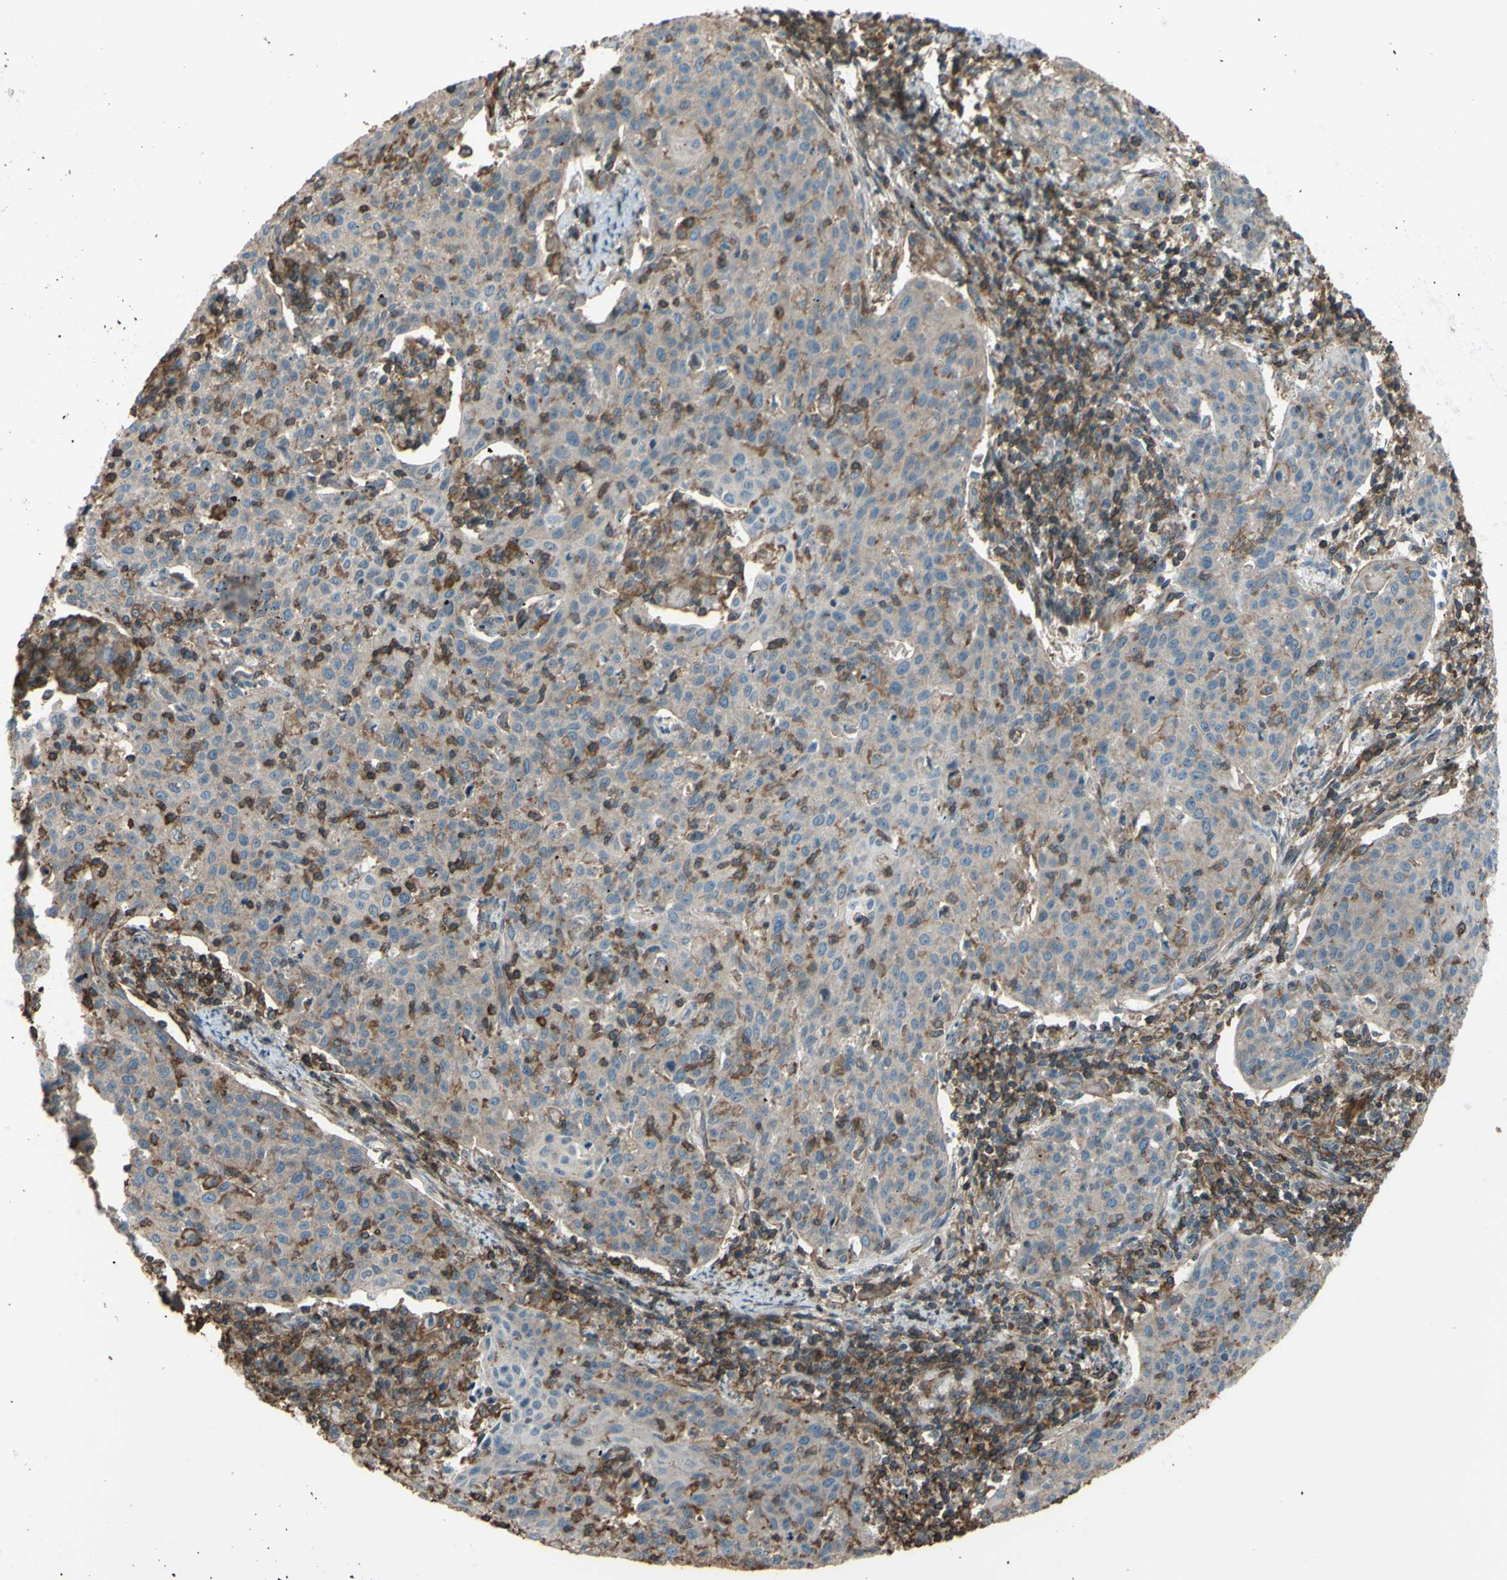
{"staining": {"intensity": "moderate", "quantity": "25%-75%", "location": "cytoplasmic/membranous"}, "tissue": "cervical cancer", "cell_type": "Tumor cells", "image_type": "cancer", "snomed": [{"axis": "morphology", "description": "Squamous cell carcinoma, NOS"}, {"axis": "topography", "description": "Cervix"}], "caption": "The immunohistochemical stain shows moderate cytoplasmic/membranous expression in tumor cells of squamous cell carcinoma (cervical) tissue. (IHC, brightfield microscopy, high magnification).", "gene": "ADD3", "patient": {"sex": "female", "age": 38}}